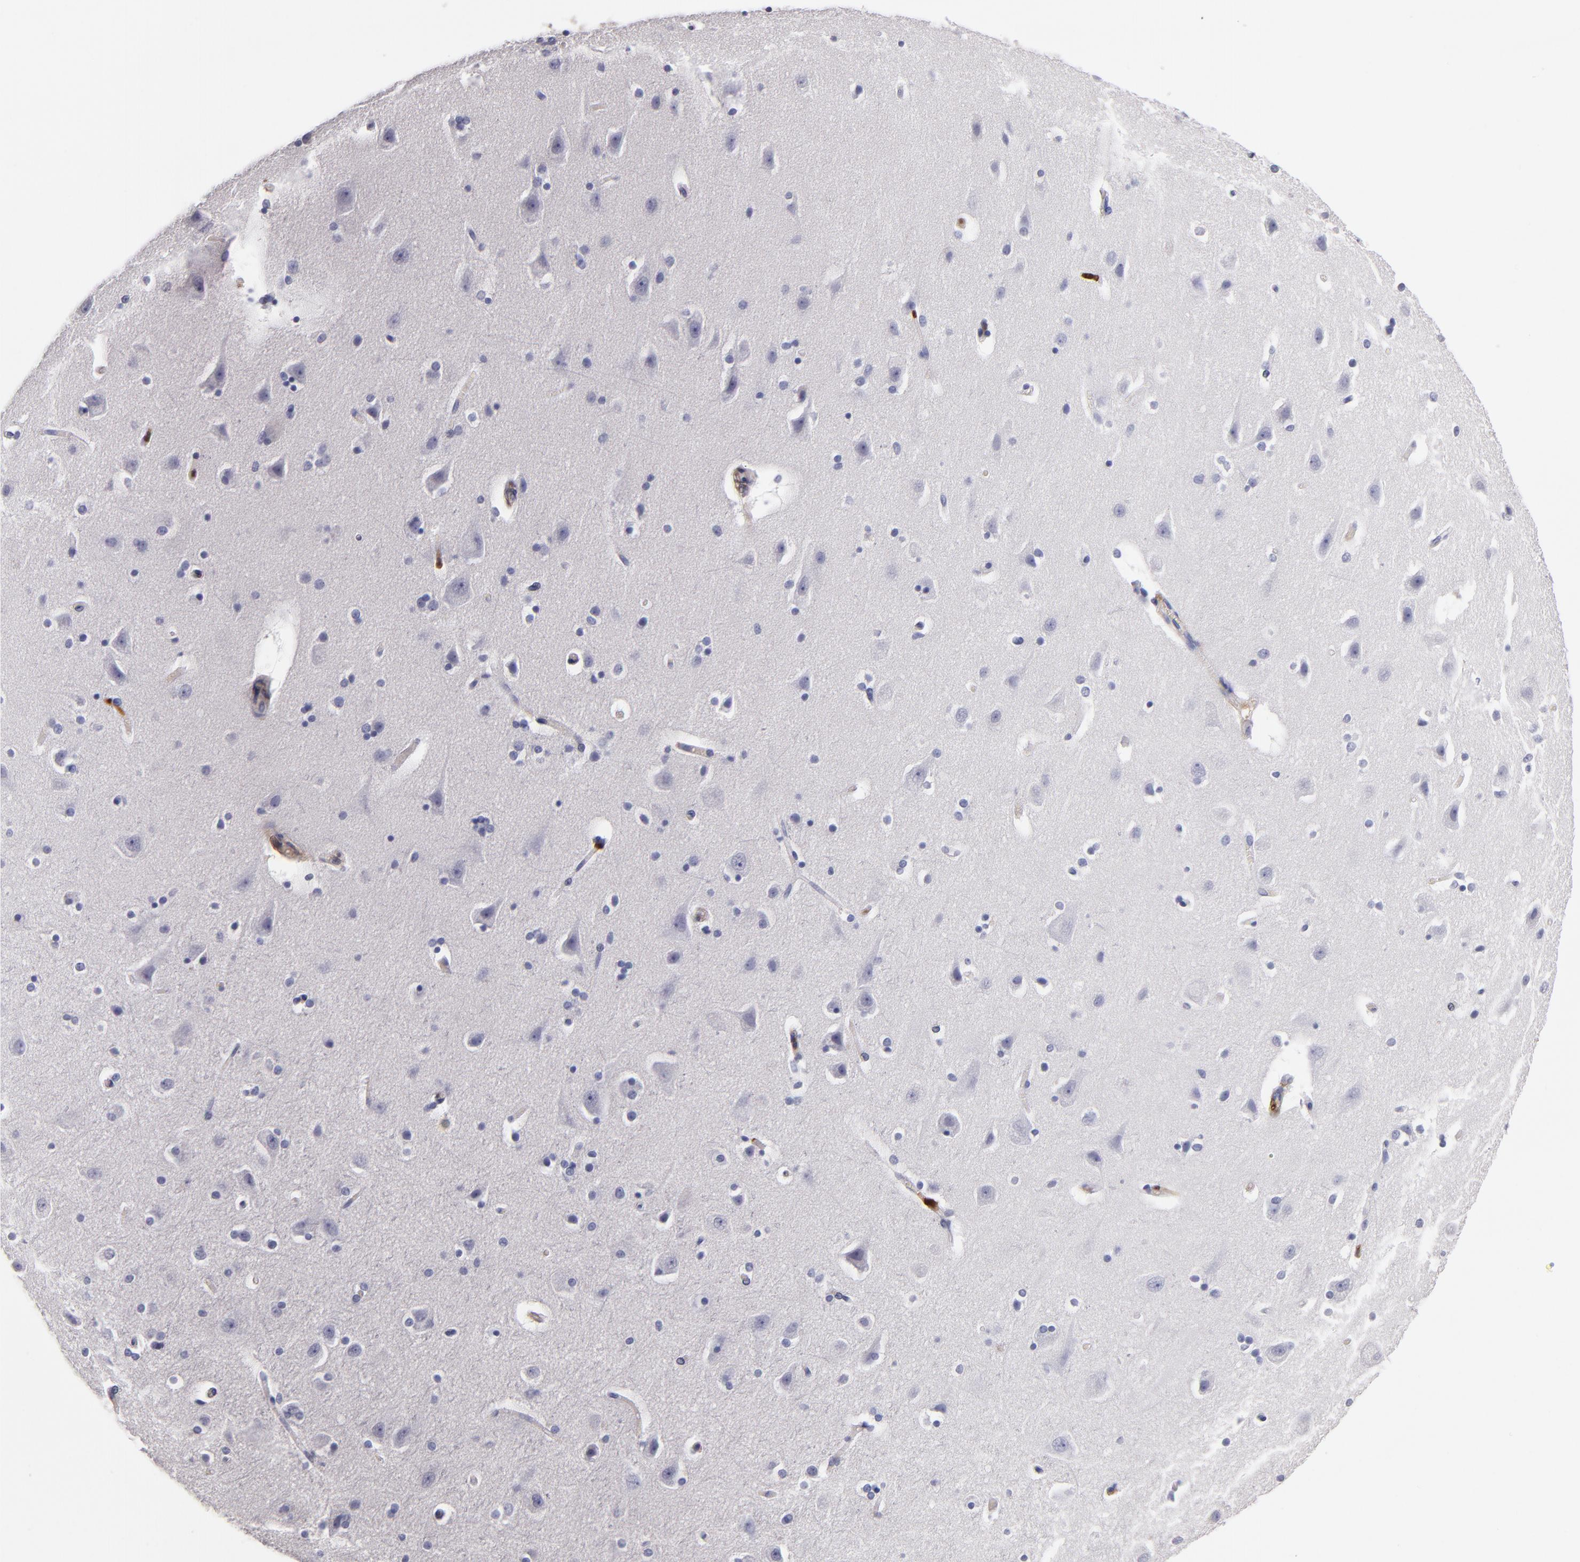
{"staining": {"intensity": "negative", "quantity": "none", "location": "none"}, "tissue": "caudate", "cell_type": "Glial cells", "image_type": "normal", "snomed": [{"axis": "morphology", "description": "Normal tissue, NOS"}, {"axis": "topography", "description": "Lateral ventricle wall"}], "caption": "A high-resolution photomicrograph shows immunohistochemistry (IHC) staining of unremarkable caudate, which reveals no significant positivity in glial cells.", "gene": "S100A4", "patient": {"sex": "female", "age": 54}}